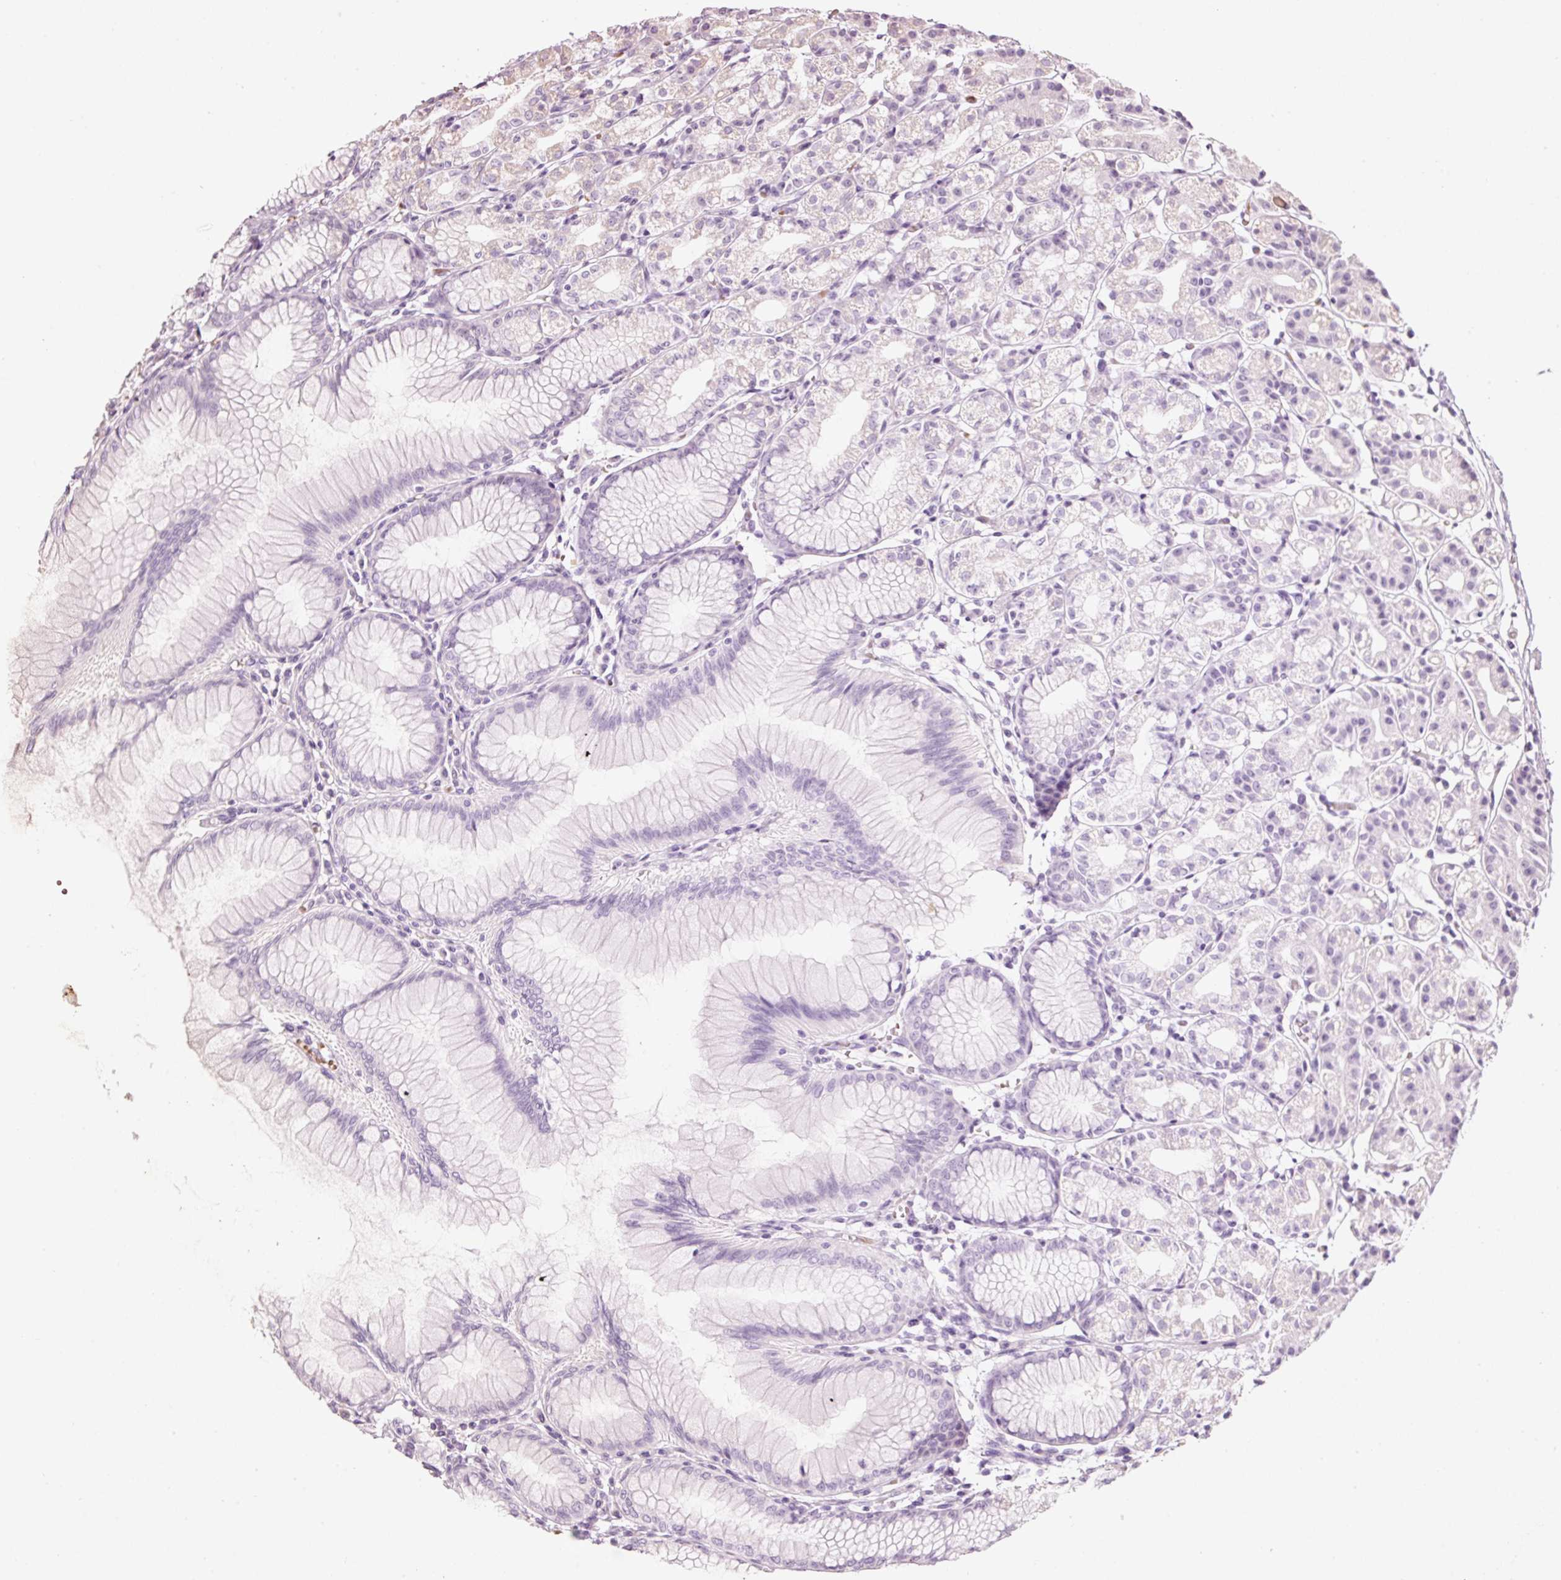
{"staining": {"intensity": "negative", "quantity": "none", "location": "none"}, "tissue": "stomach", "cell_type": "Glandular cells", "image_type": "normal", "snomed": [{"axis": "morphology", "description": "Normal tissue, NOS"}, {"axis": "topography", "description": "Stomach"}], "caption": "This is a image of immunohistochemistry (IHC) staining of benign stomach, which shows no positivity in glandular cells.", "gene": "LDHAL6B", "patient": {"sex": "female", "age": 57}}